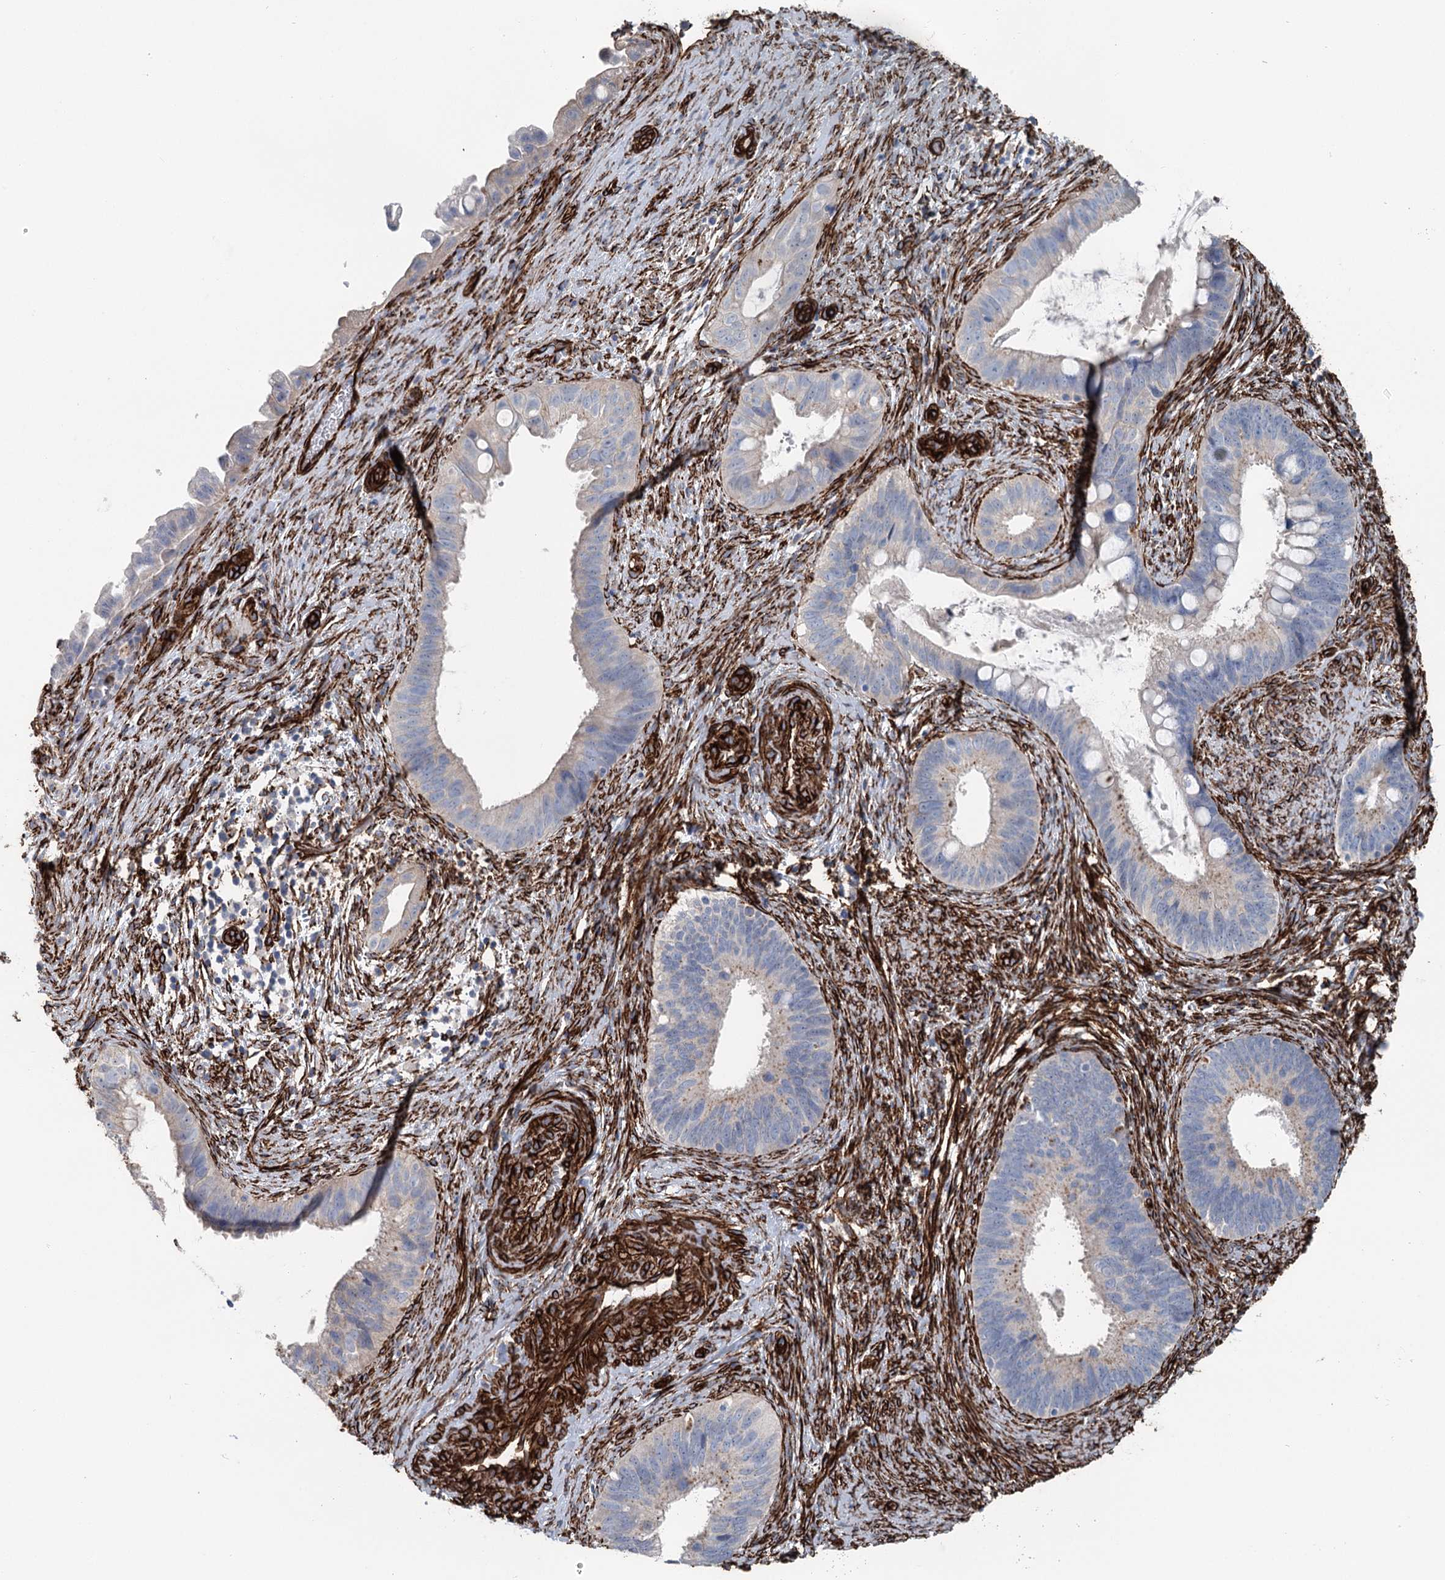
{"staining": {"intensity": "negative", "quantity": "none", "location": "none"}, "tissue": "cervical cancer", "cell_type": "Tumor cells", "image_type": "cancer", "snomed": [{"axis": "morphology", "description": "Adenocarcinoma, NOS"}, {"axis": "topography", "description": "Cervix"}], "caption": "Immunohistochemistry of cervical cancer exhibits no positivity in tumor cells. (DAB immunohistochemistry visualized using brightfield microscopy, high magnification).", "gene": "IQSEC1", "patient": {"sex": "female", "age": 42}}